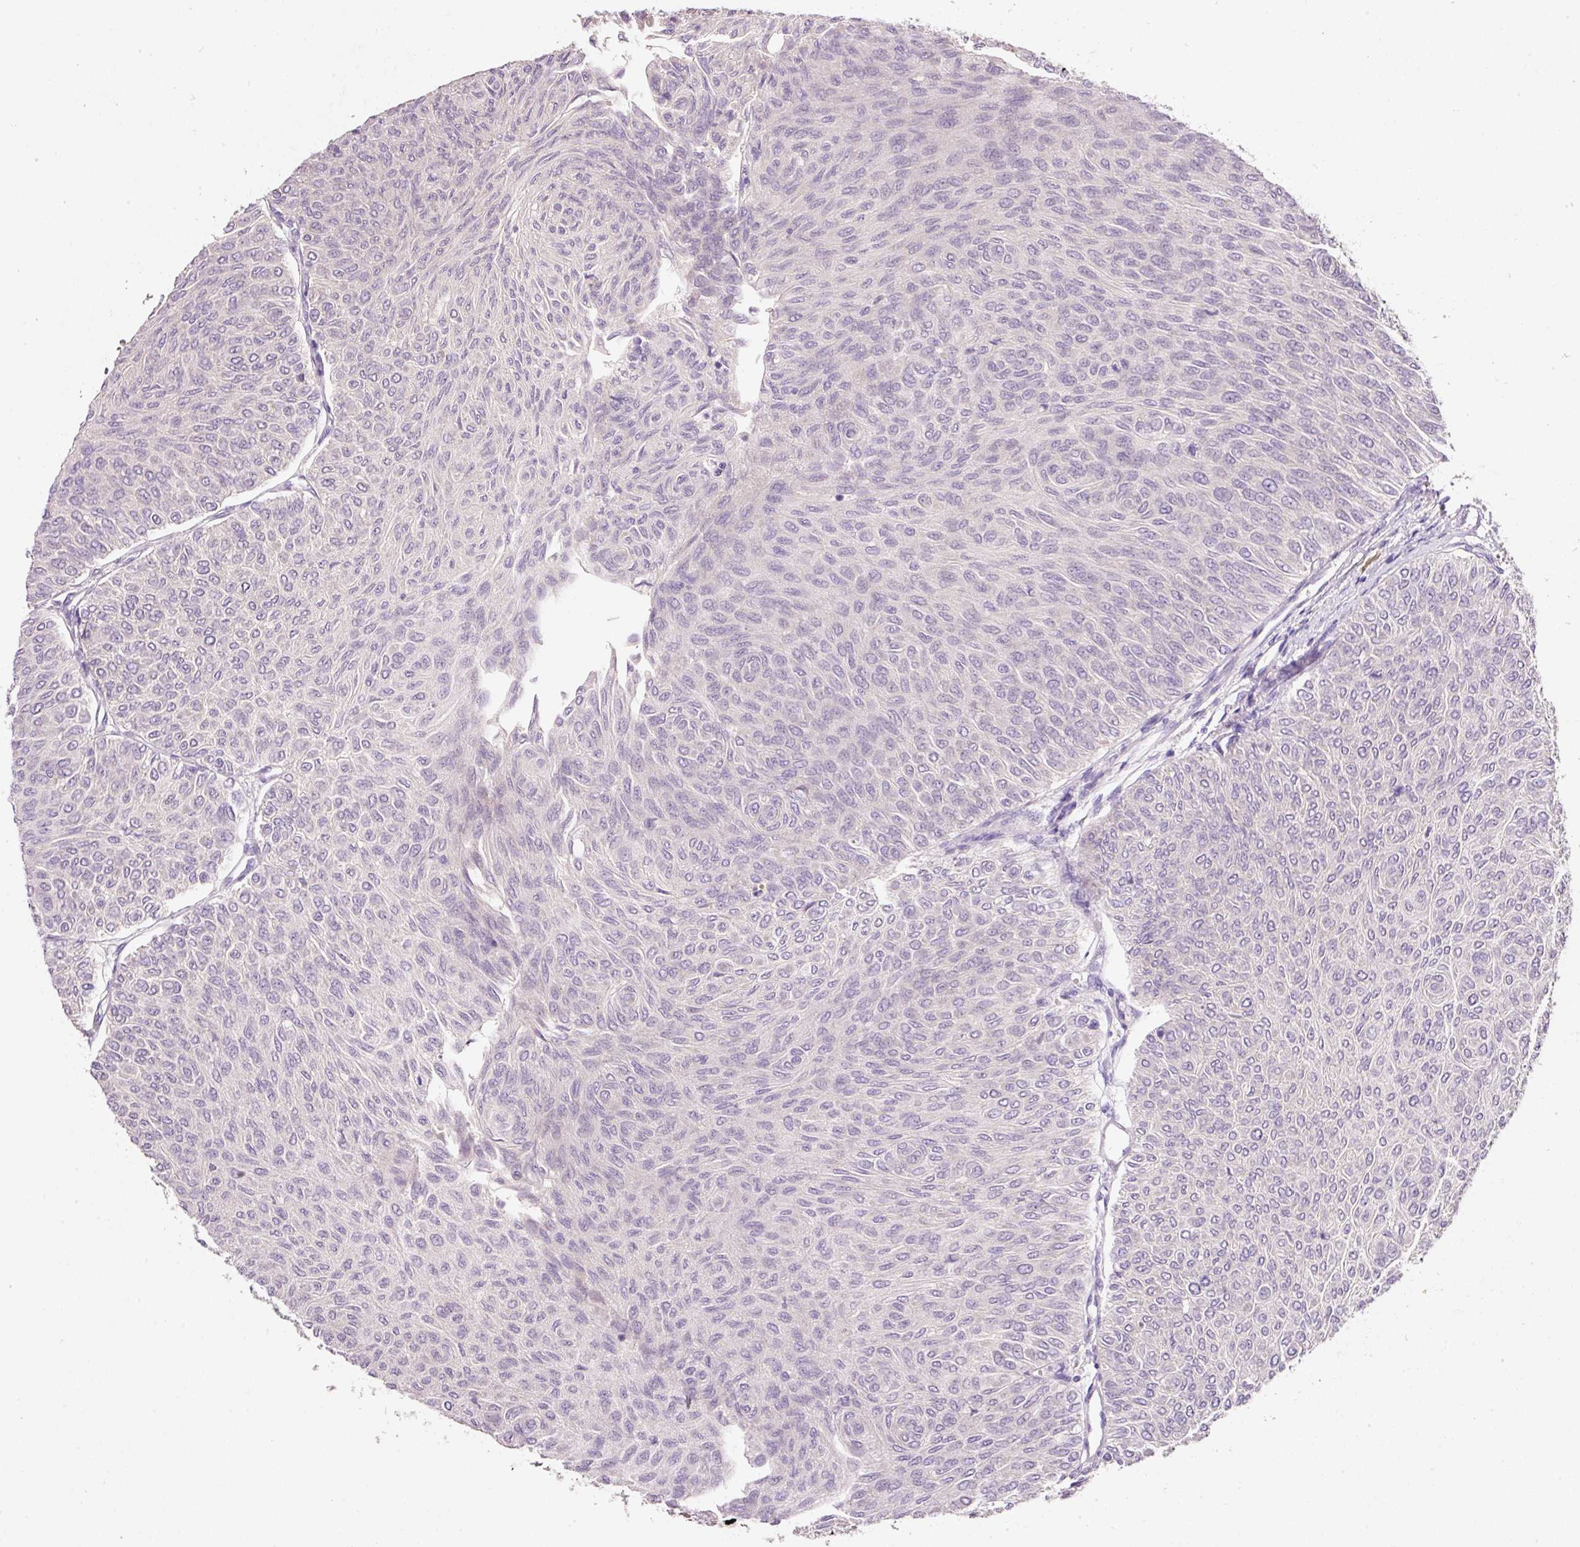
{"staining": {"intensity": "negative", "quantity": "none", "location": "none"}, "tissue": "urothelial cancer", "cell_type": "Tumor cells", "image_type": "cancer", "snomed": [{"axis": "morphology", "description": "Urothelial carcinoma, Low grade"}, {"axis": "topography", "description": "Urinary bladder"}], "caption": "This is a histopathology image of IHC staining of urothelial carcinoma (low-grade), which shows no expression in tumor cells. The staining was performed using DAB (3,3'-diaminobenzidine) to visualize the protein expression in brown, while the nuclei were stained in blue with hematoxylin (Magnification: 20x).", "gene": "TENT5C", "patient": {"sex": "male", "age": 78}}